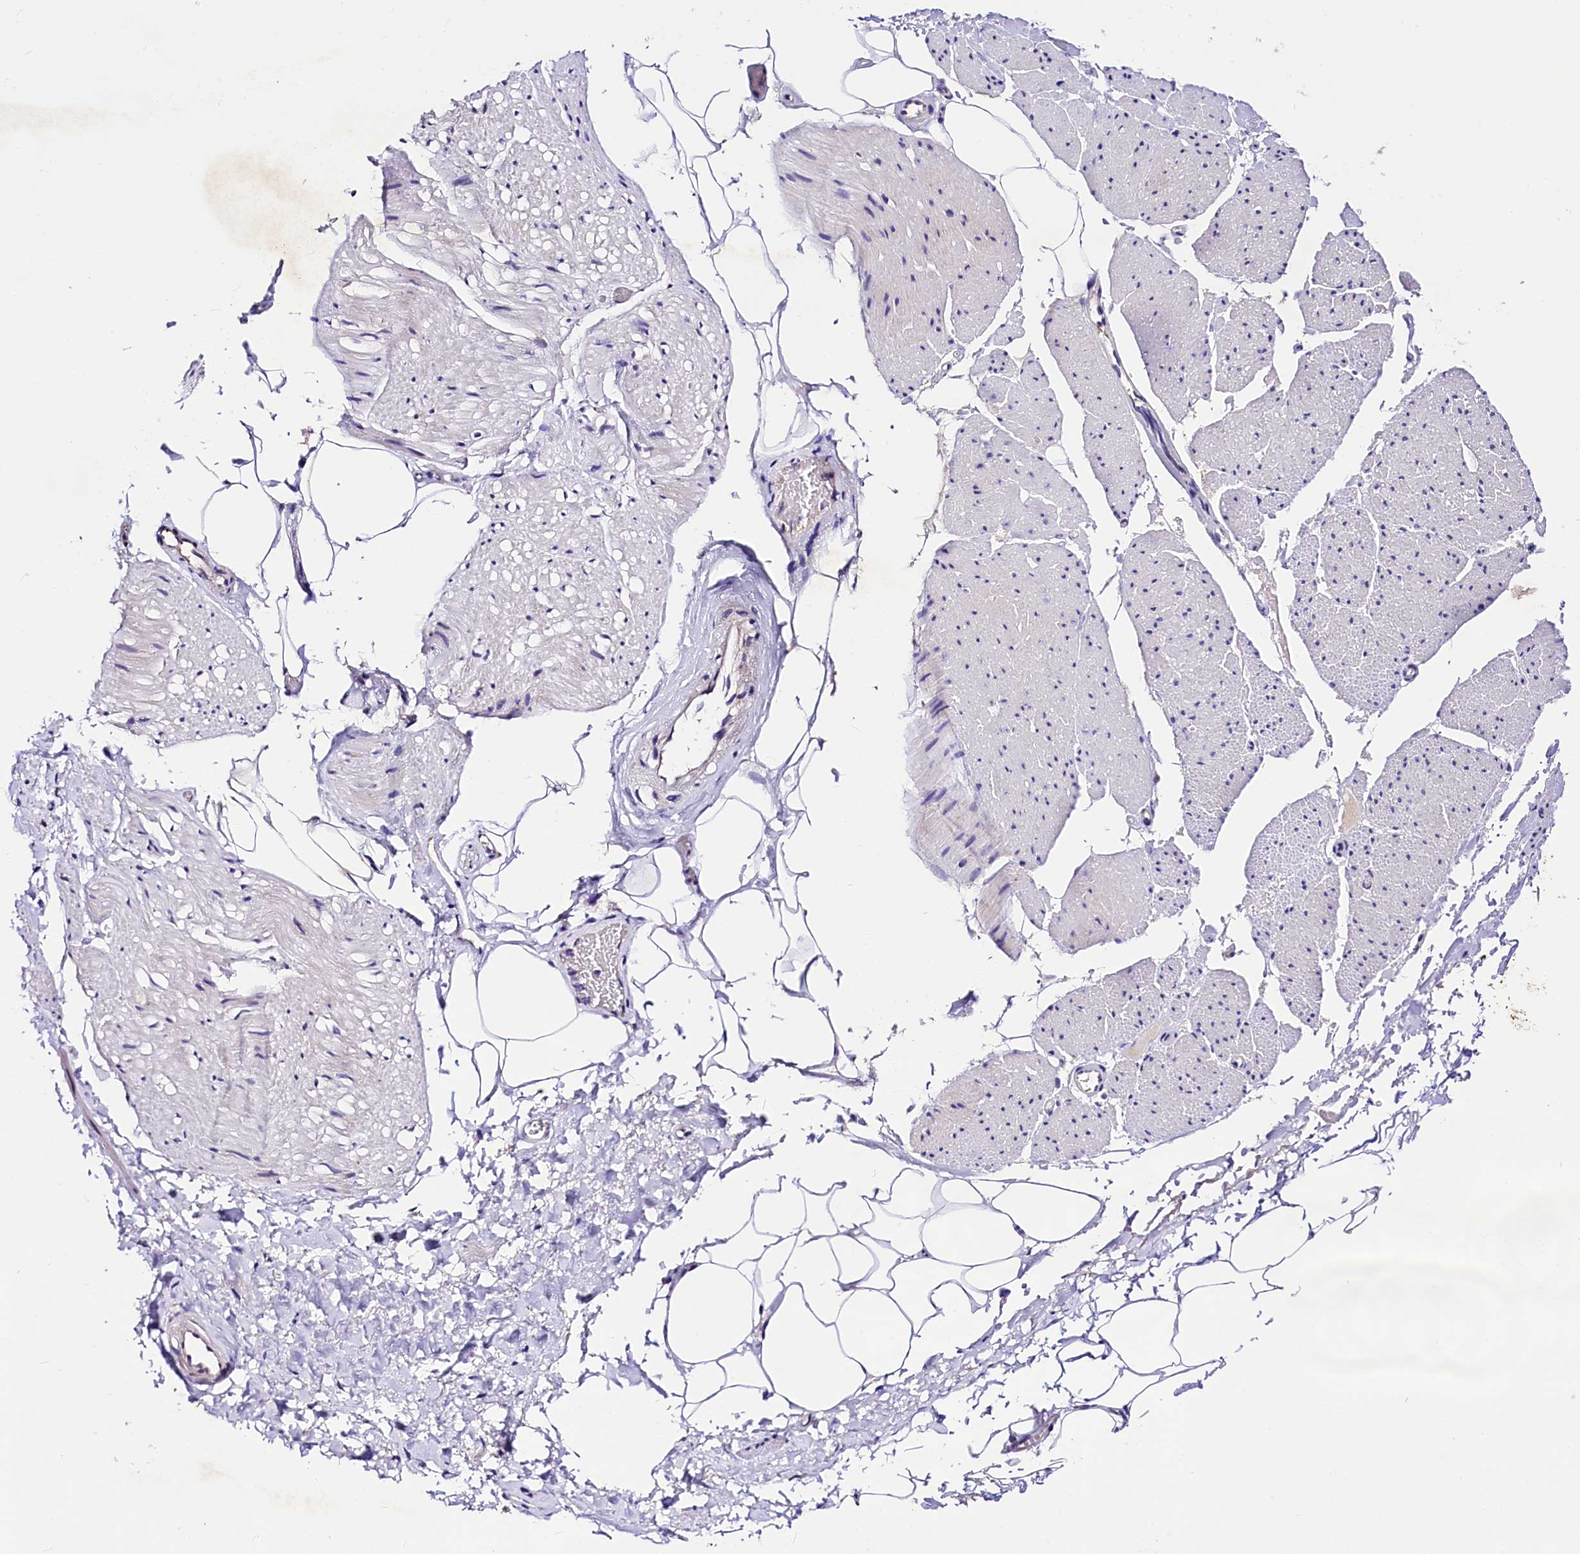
{"staining": {"intensity": "moderate", "quantity": "<25%", "location": "cytoplasmic/membranous"}, "tissue": "adipose tissue", "cell_type": "Adipocytes", "image_type": "normal", "snomed": [{"axis": "morphology", "description": "Normal tissue, NOS"}, {"axis": "morphology", "description": "Adenocarcinoma, Low grade"}, {"axis": "topography", "description": "Prostate"}, {"axis": "topography", "description": "Peripheral nerve tissue"}], "caption": "An immunohistochemistry histopathology image of benign tissue is shown. Protein staining in brown labels moderate cytoplasmic/membranous positivity in adipose tissue within adipocytes.", "gene": "ARMC6", "patient": {"sex": "male", "age": 63}}